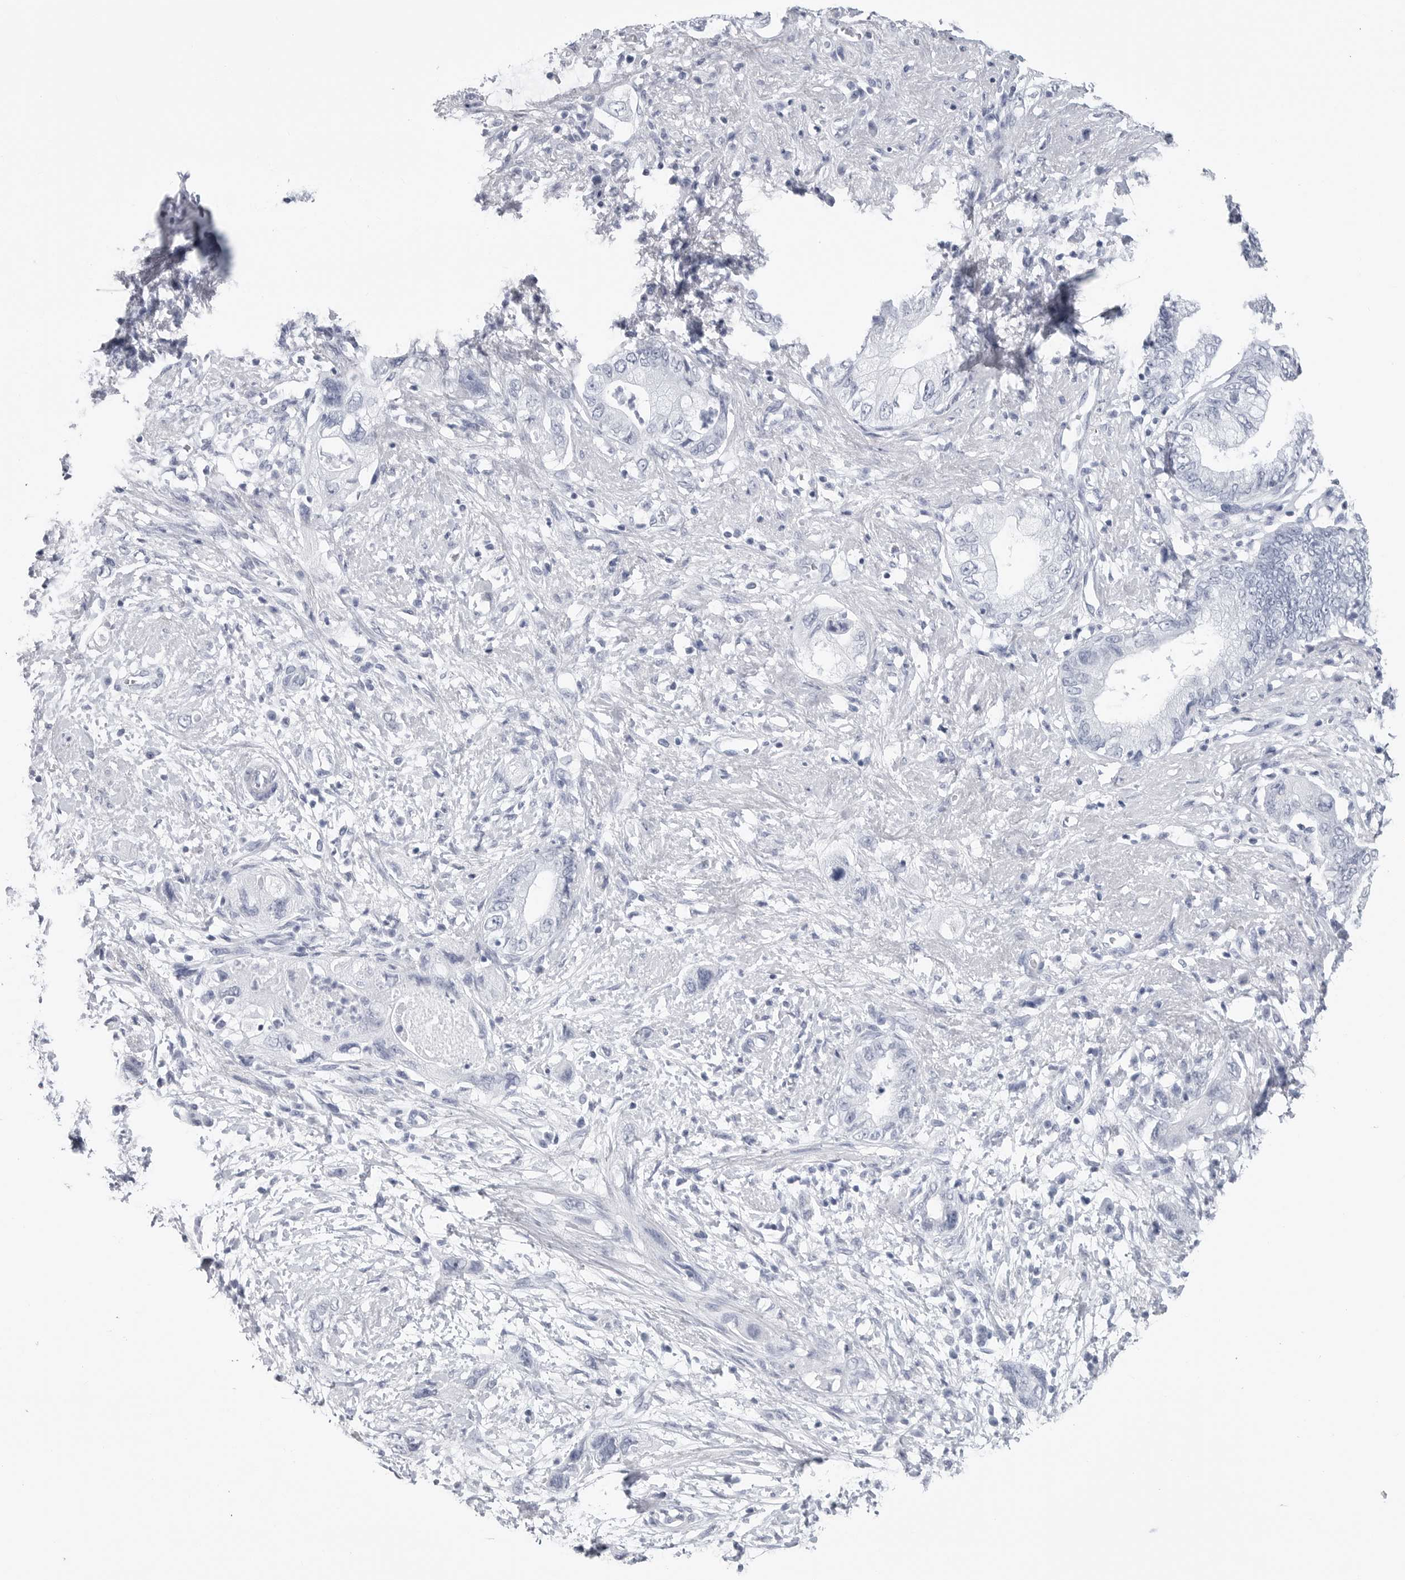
{"staining": {"intensity": "negative", "quantity": "none", "location": "none"}, "tissue": "pancreatic cancer", "cell_type": "Tumor cells", "image_type": "cancer", "snomed": [{"axis": "morphology", "description": "Adenocarcinoma, NOS"}, {"axis": "topography", "description": "Pancreas"}], "caption": "Immunohistochemistry of human pancreatic cancer (adenocarcinoma) demonstrates no positivity in tumor cells. (Immunohistochemistry (ihc), brightfield microscopy, high magnification).", "gene": "CSH1", "patient": {"sex": "female", "age": 73}}